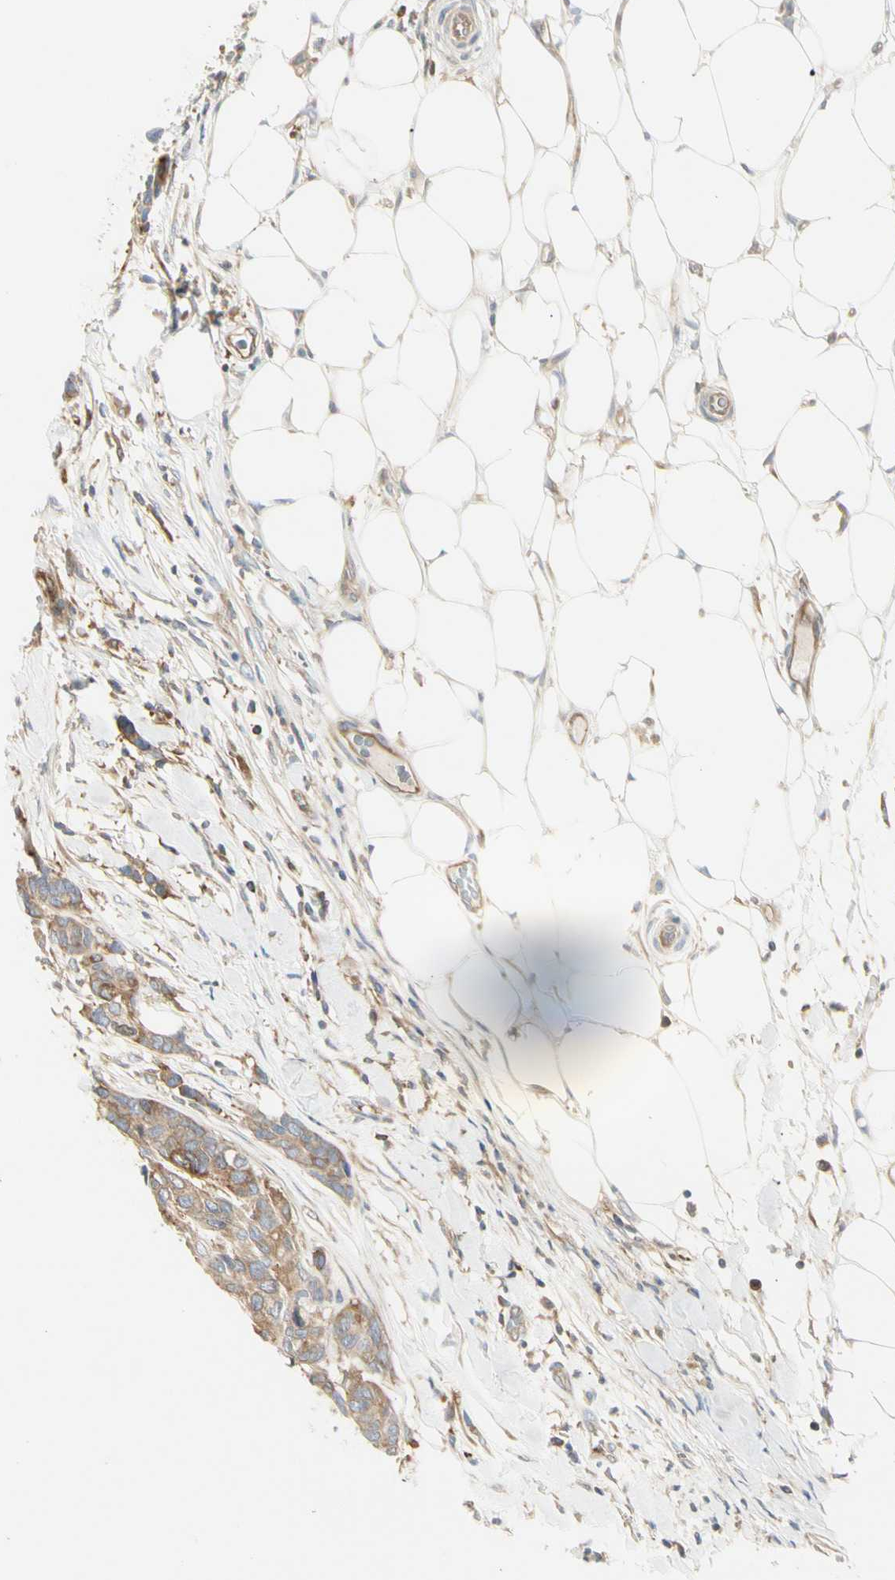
{"staining": {"intensity": "moderate", "quantity": ">75%", "location": "cytoplasmic/membranous"}, "tissue": "breast cancer", "cell_type": "Tumor cells", "image_type": "cancer", "snomed": [{"axis": "morphology", "description": "Duct carcinoma"}, {"axis": "topography", "description": "Breast"}], "caption": "Immunohistochemical staining of breast invasive ductal carcinoma exhibits medium levels of moderate cytoplasmic/membranous positivity in about >75% of tumor cells. (IHC, brightfield microscopy, high magnification).", "gene": "NFKB2", "patient": {"sex": "female", "age": 87}}